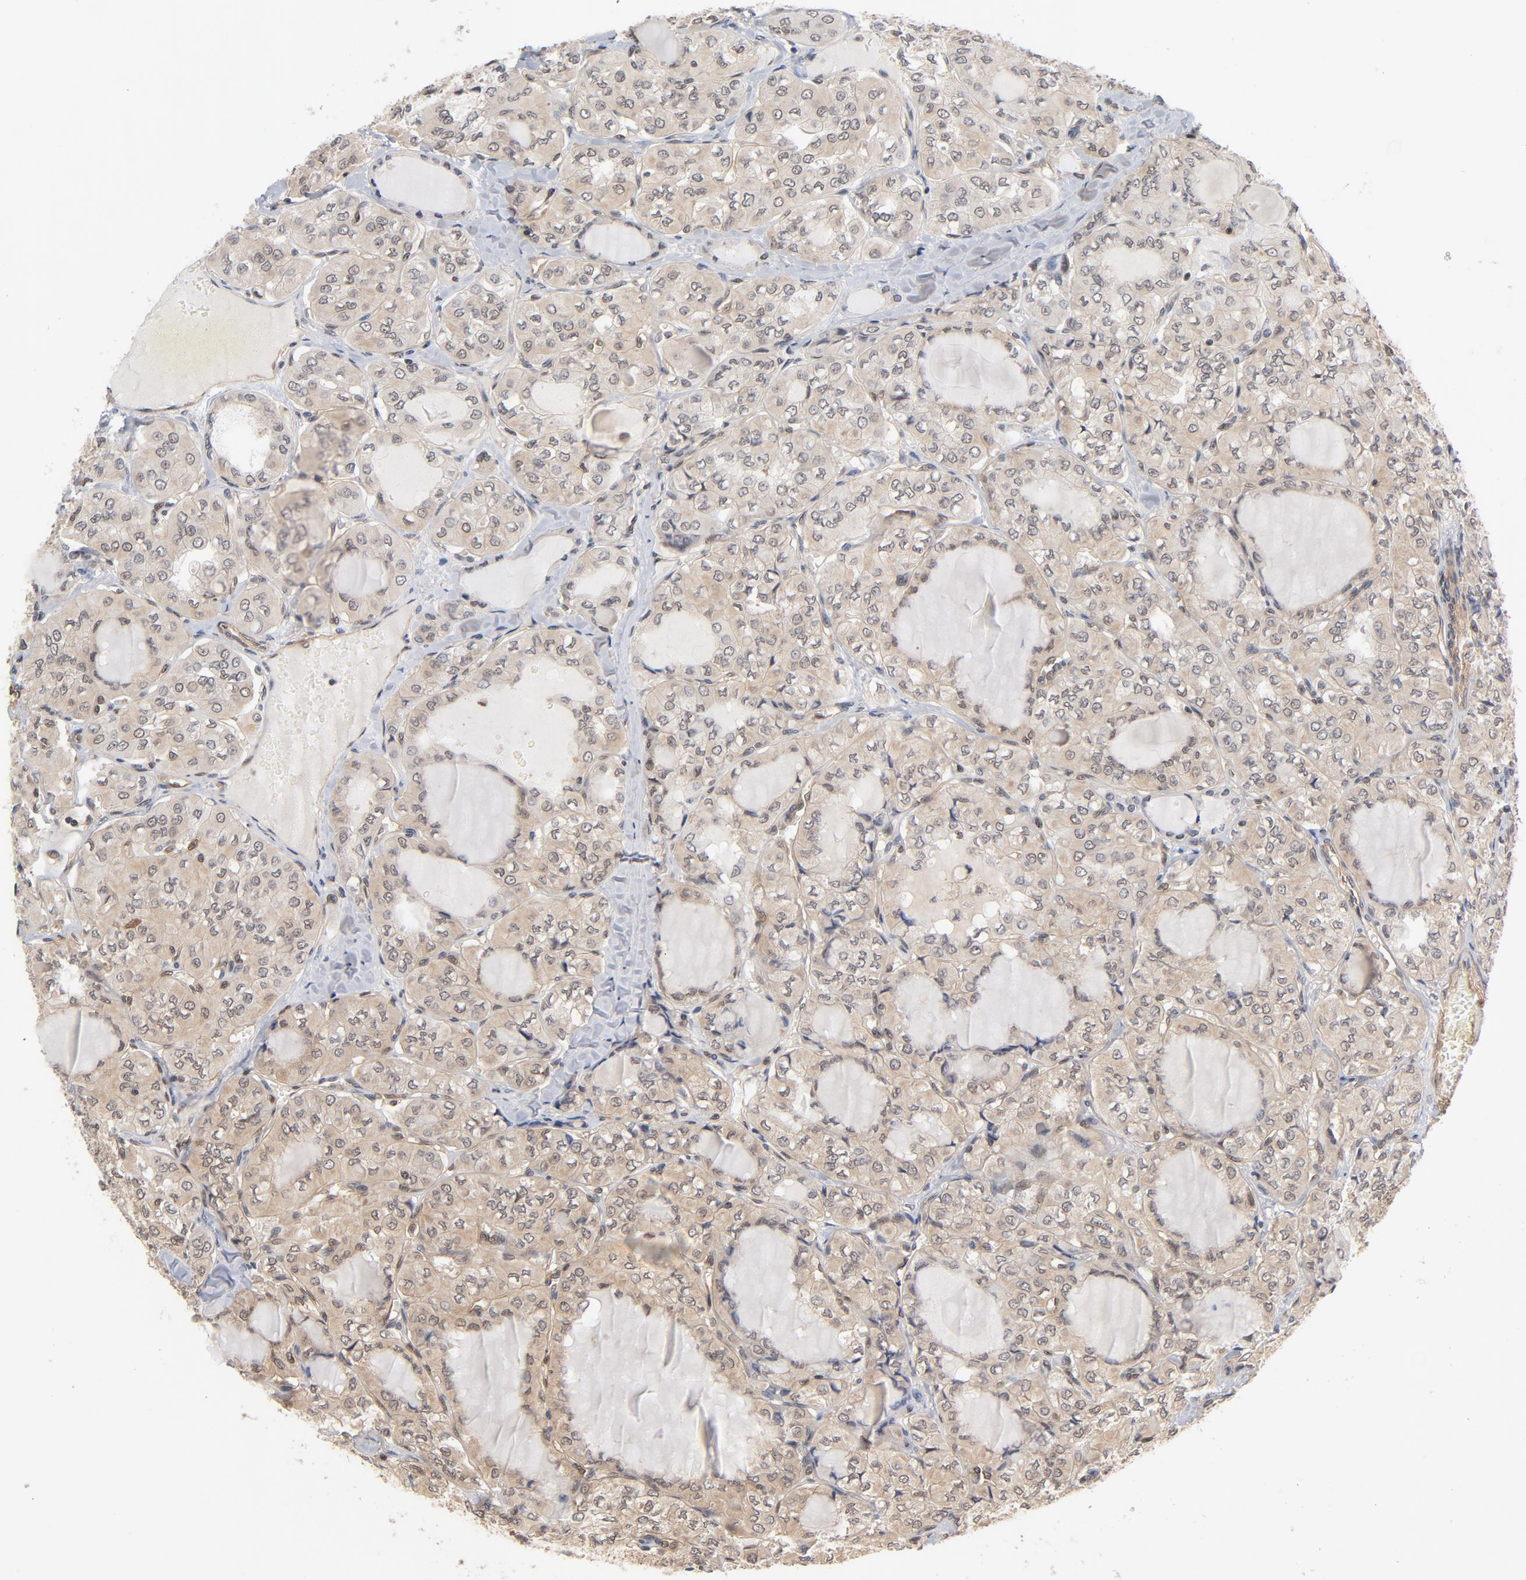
{"staining": {"intensity": "weak", "quantity": ">75%", "location": "cytoplasmic/membranous"}, "tissue": "thyroid cancer", "cell_type": "Tumor cells", "image_type": "cancer", "snomed": [{"axis": "morphology", "description": "Papillary adenocarcinoma, NOS"}, {"axis": "topography", "description": "Thyroid gland"}], "caption": "Tumor cells reveal low levels of weak cytoplasmic/membranous expression in approximately >75% of cells in human thyroid papillary adenocarcinoma. Nuclei are stained in blue.", "gene": "CDC37", "patient": {"sex": "male", "age": 20}}